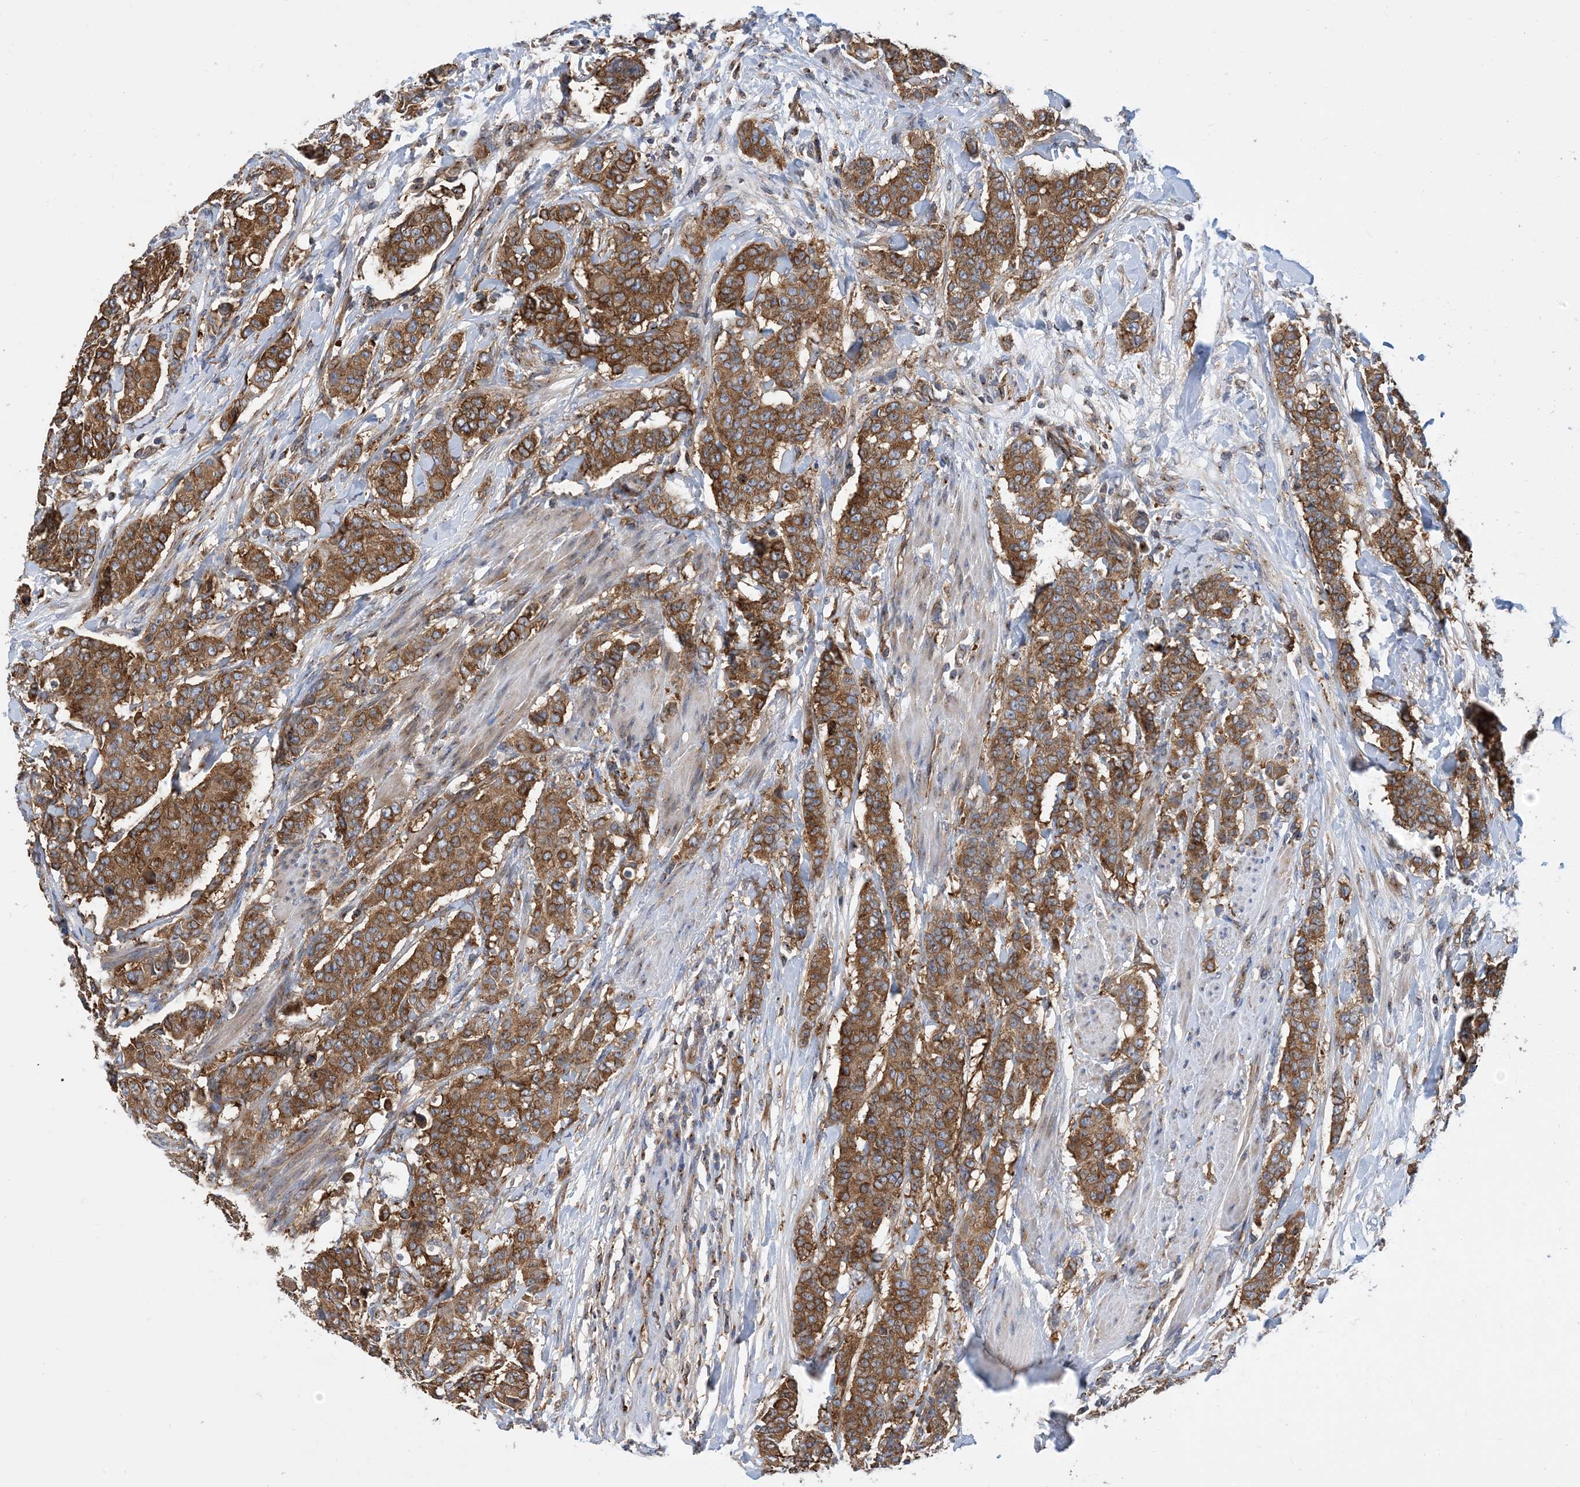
{"staining": {"intensity": "moderate", "quantity": ">75%", "location": "cytoplasmic/membranous"}, "tissue": "breast cancer", "cell_type": "Tumor cells", "image_type": "cancer", "snomed": [{"axis": "morphology", "description": "Duct carcinoma"}, {"axis": "topography", "description": "Breast"}], "caption": "Moderate cytoplasmic/membranous expression is appreciated in approximately >75% of tumor cells in breast cancer. (DAB (3,3'-diaminobenzidine) IHC, brown staining for protein, blue staining for nuclei).", "gene": "DYNC1LI1", "patient": {"sex": "female", "age": 40}}